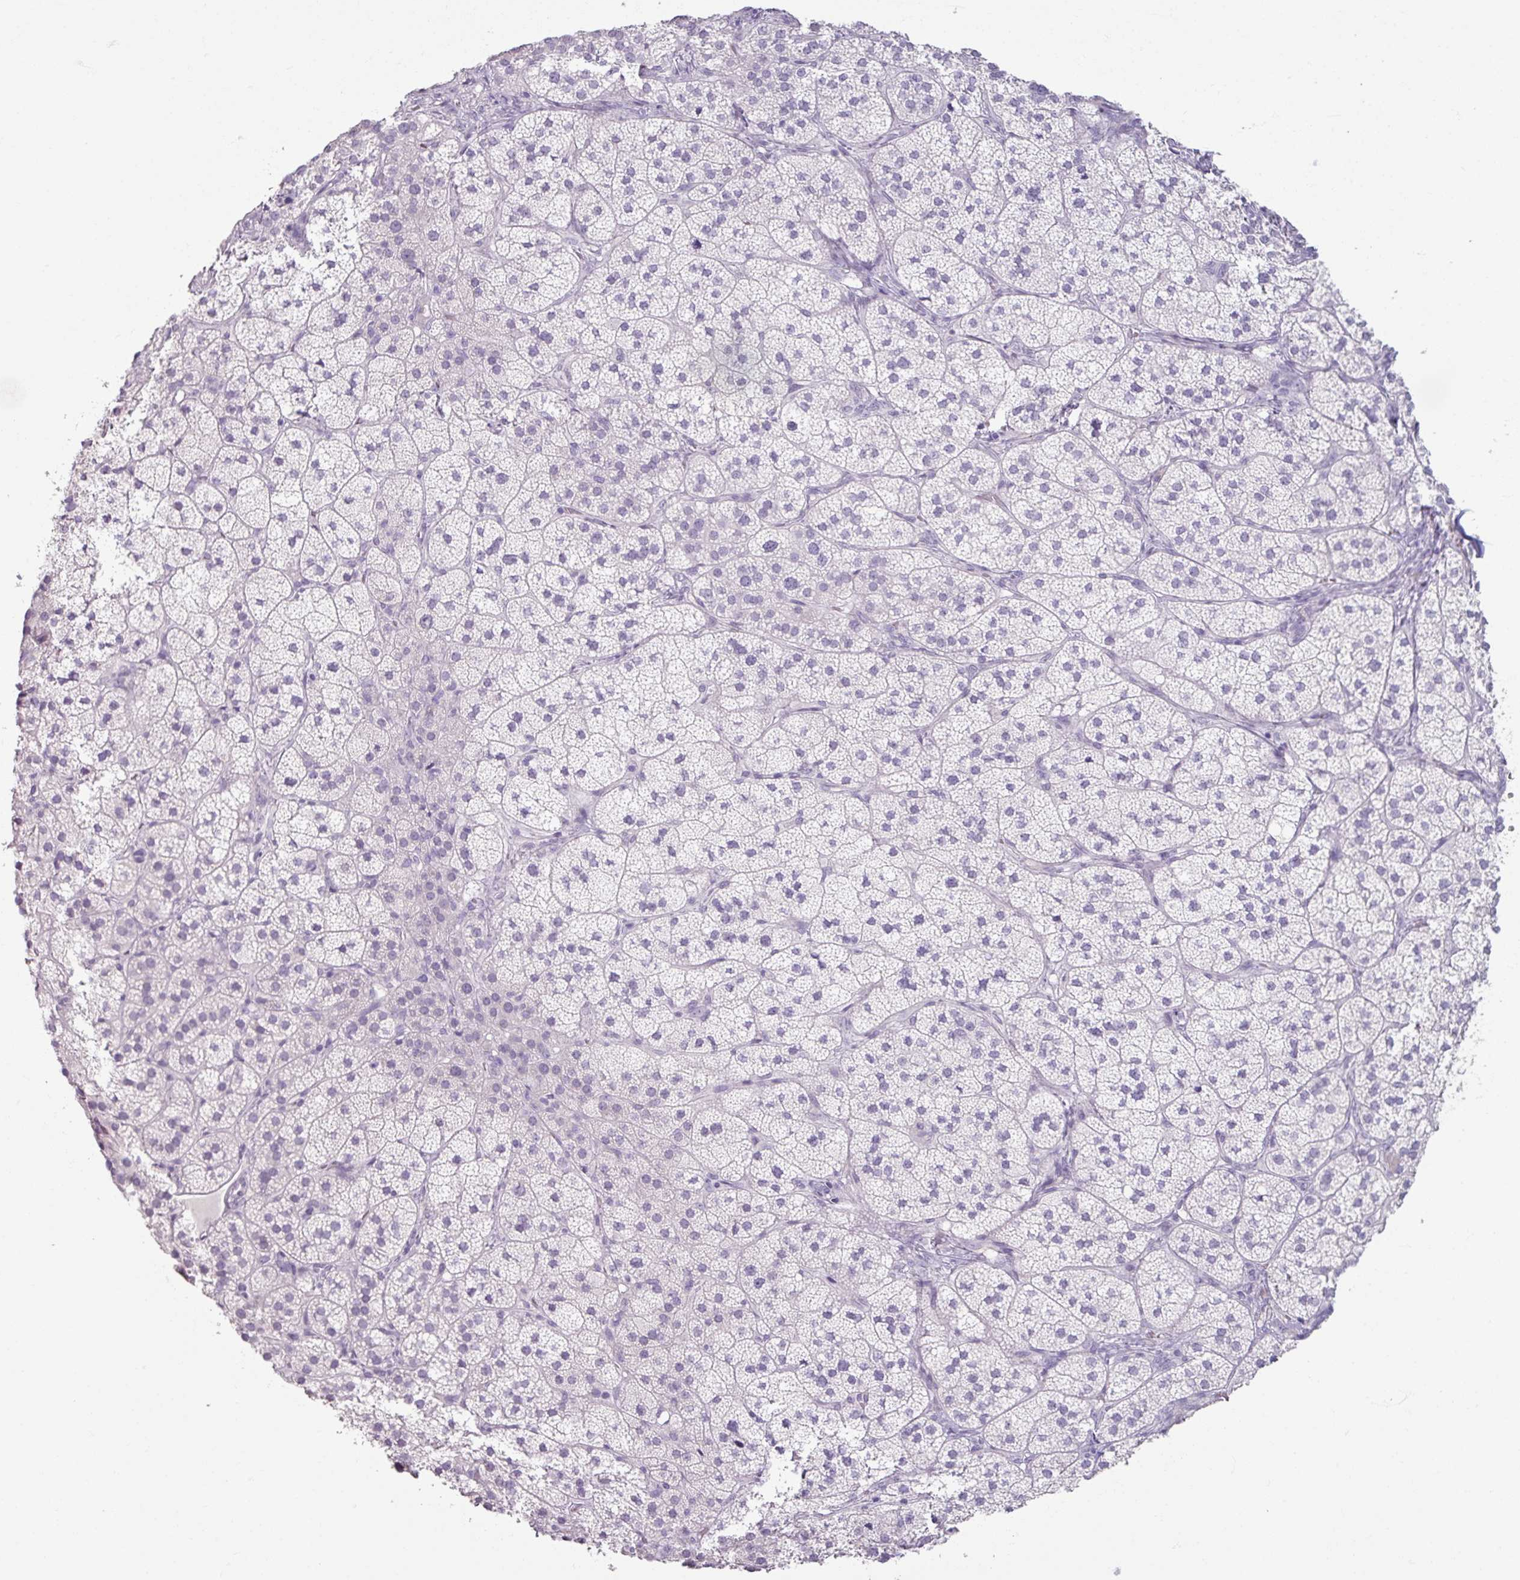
{"staining": {"intensity": "negative", "quantity": "none", "location": "none"}, "tissue": "adrenal gland", "cell_type": "Glandular cells", "image_type": "normal", "snomed": [{"axis": "morphology", "description": "Normal tissue, NOS"}, {"axis": "topography", "description": "Adrenal gland"}], "caption": "IHC histopathology image of normal adrenal gland: human adrenal gland stained with DAB displays no significant protein positivity in glandular cells.", "gene": "SLC27A5", "patient": {"sex": "female", "age": 58}}